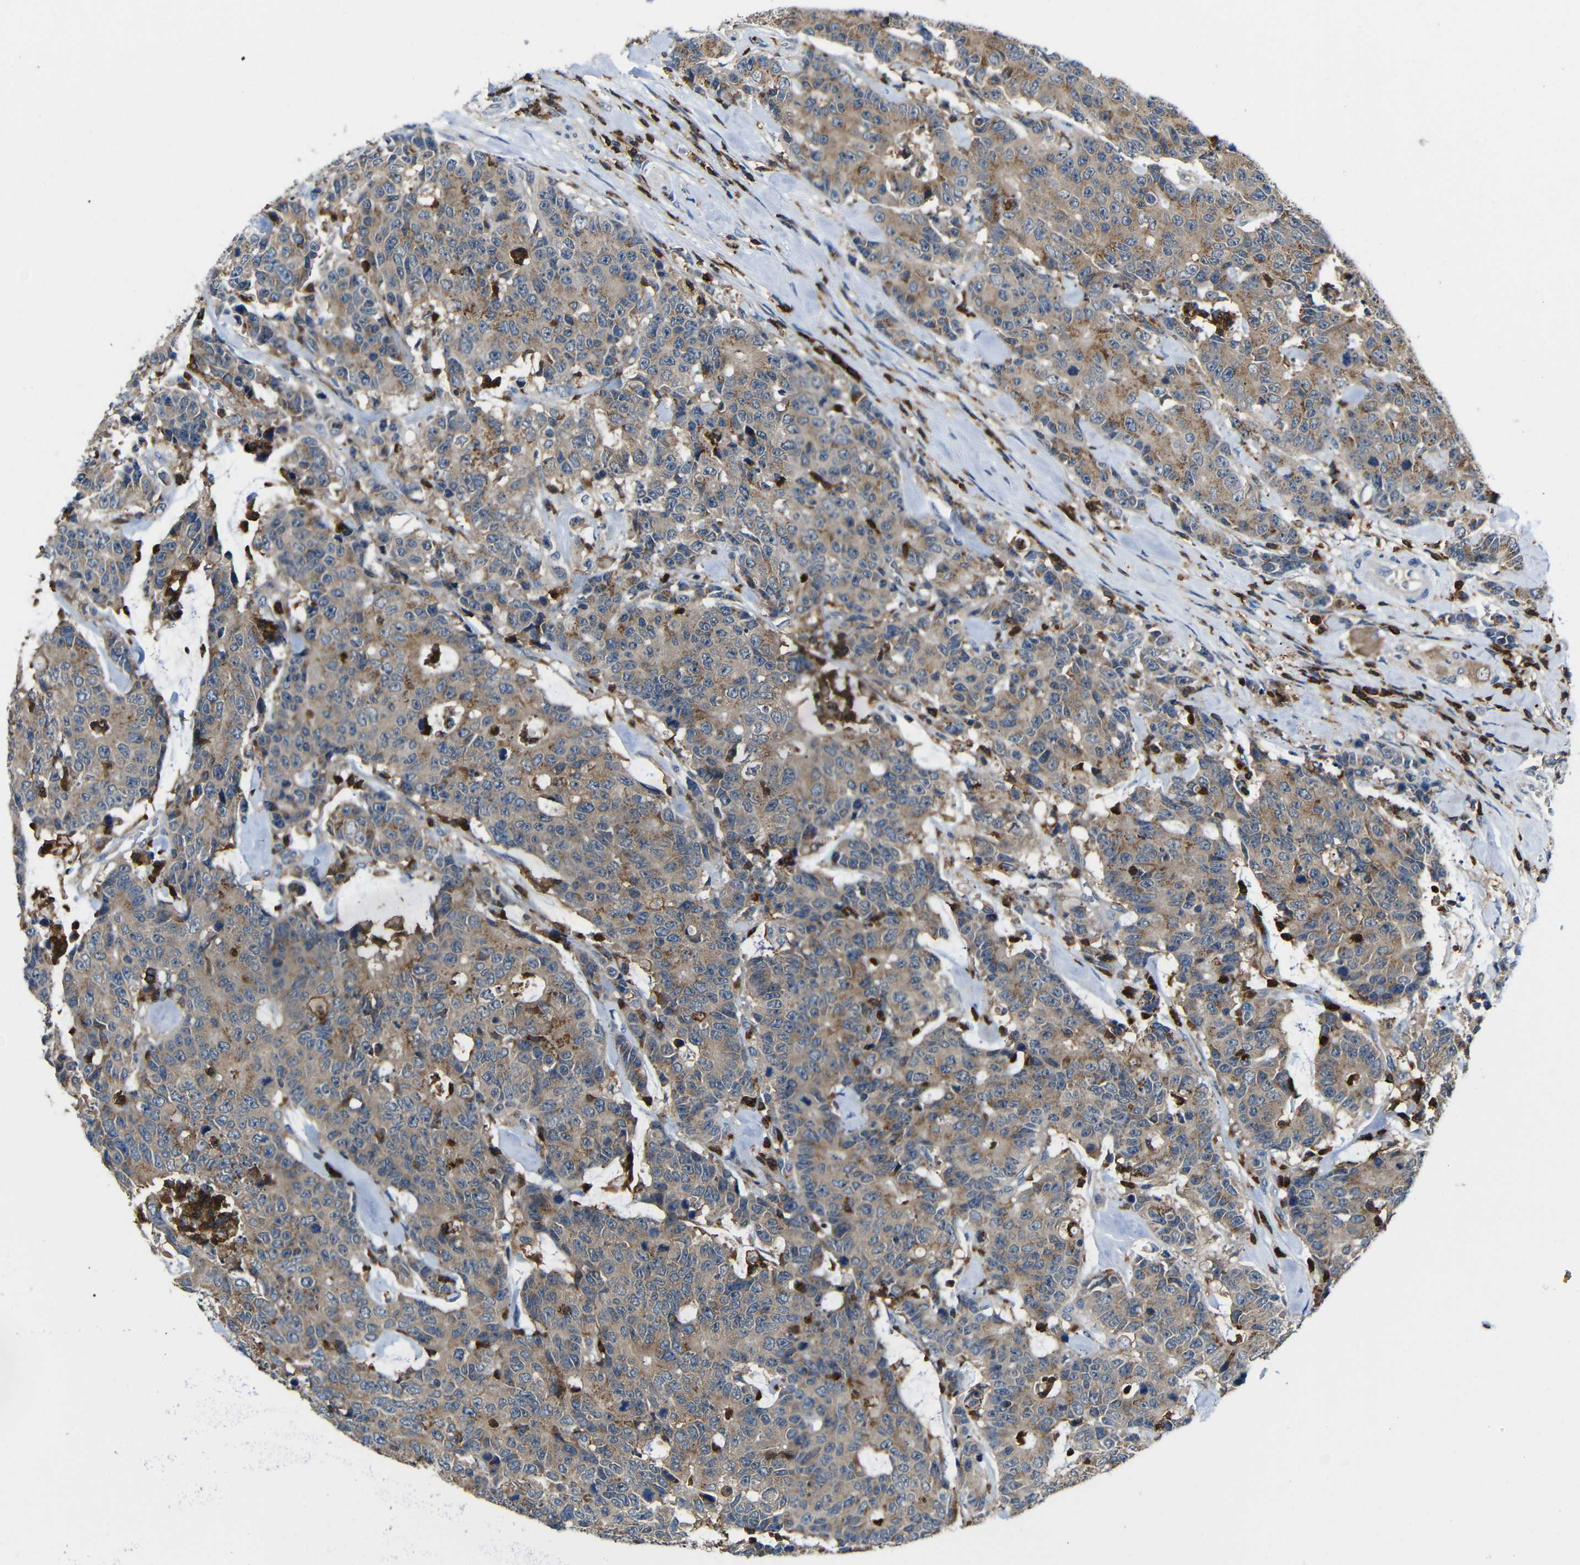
{"staining": {"intensity": "moderate", "quantity": ">75%", "location": "cytoplasmic/membranous"}, "tissue": "colorectal cancer", "cell_type": "Tumor cells", "image_type": "cancer", "snomed": [{"axis": "morphology", "description": "Adenocarcinoma, NOS"}, {"axis": "topography", "description": "Colon"}], "caption": "High-magnification brightfield microscopy of colorectal adenocarcinoma stained with DAB (3,3'-diaminobenzidine) (brown) and counterstained with hematoxylin (blue). tumor cells exhibit moderate cytoplasmic/membranous positivity is appreciated in approximately>75% of cells.", "gene": "P2RY12", "patient": {"sex": "female", "age": 86}}